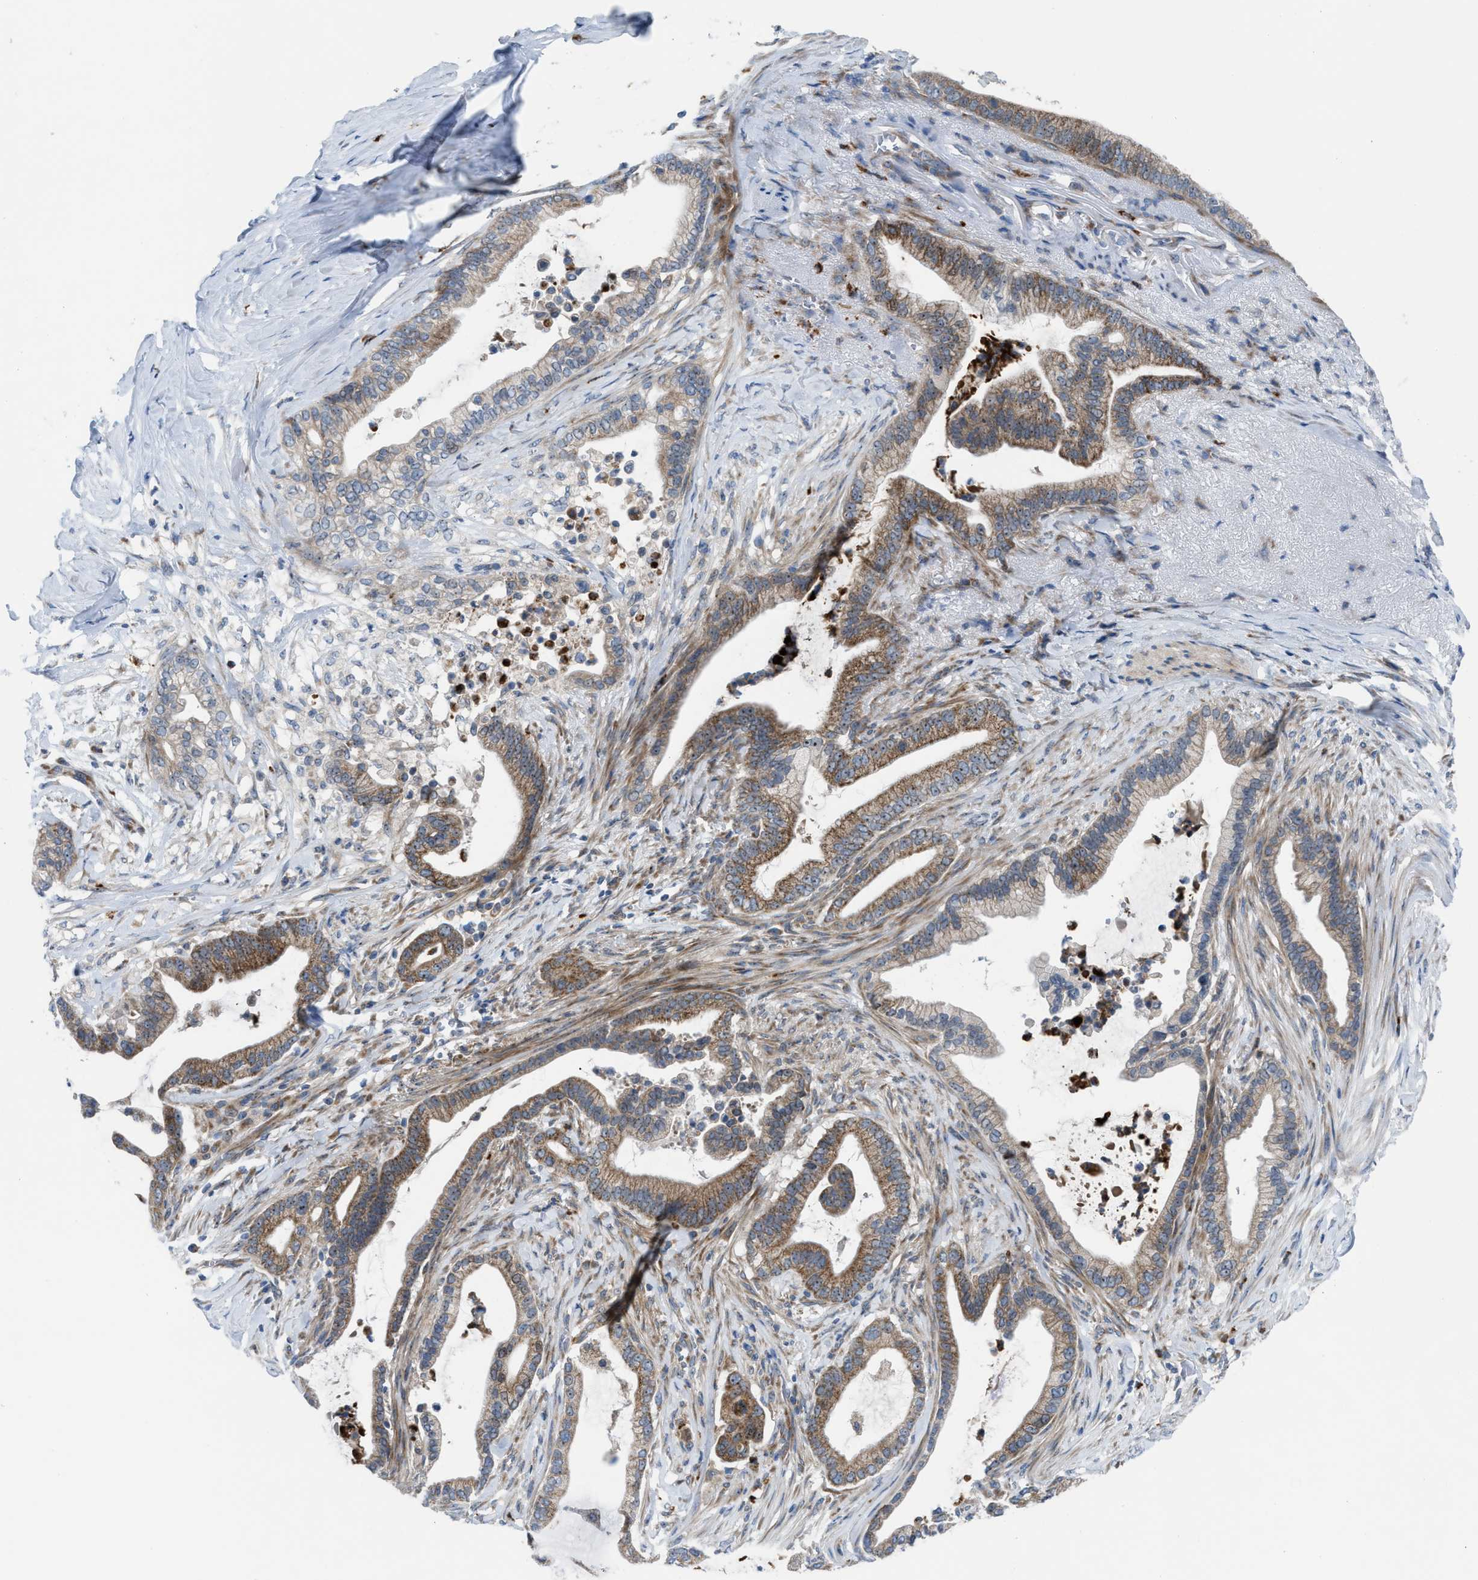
{"staining": {"intensity": "moderate", "quantity": ">75%", "location": "cytoplasmic/membranous"}, "tissue": "pancreatic cancer", "cell_type": "Tumor cells", "image_type": "cancer", "snomed": [{"axis": "morphology", "description": "Adenocarcinoma, NOS"}, {"axis": "topography", "description": "Pancreas"}], "caption": "A medium amount of moderate cytoplasmic/membranous staining is appreciated in approximately >75% of tumor cells in pancreatic cancer (adenocarcinoma) tissue.", "gene": "TPH1", "patient": {"sex": "male", "age": 69}}